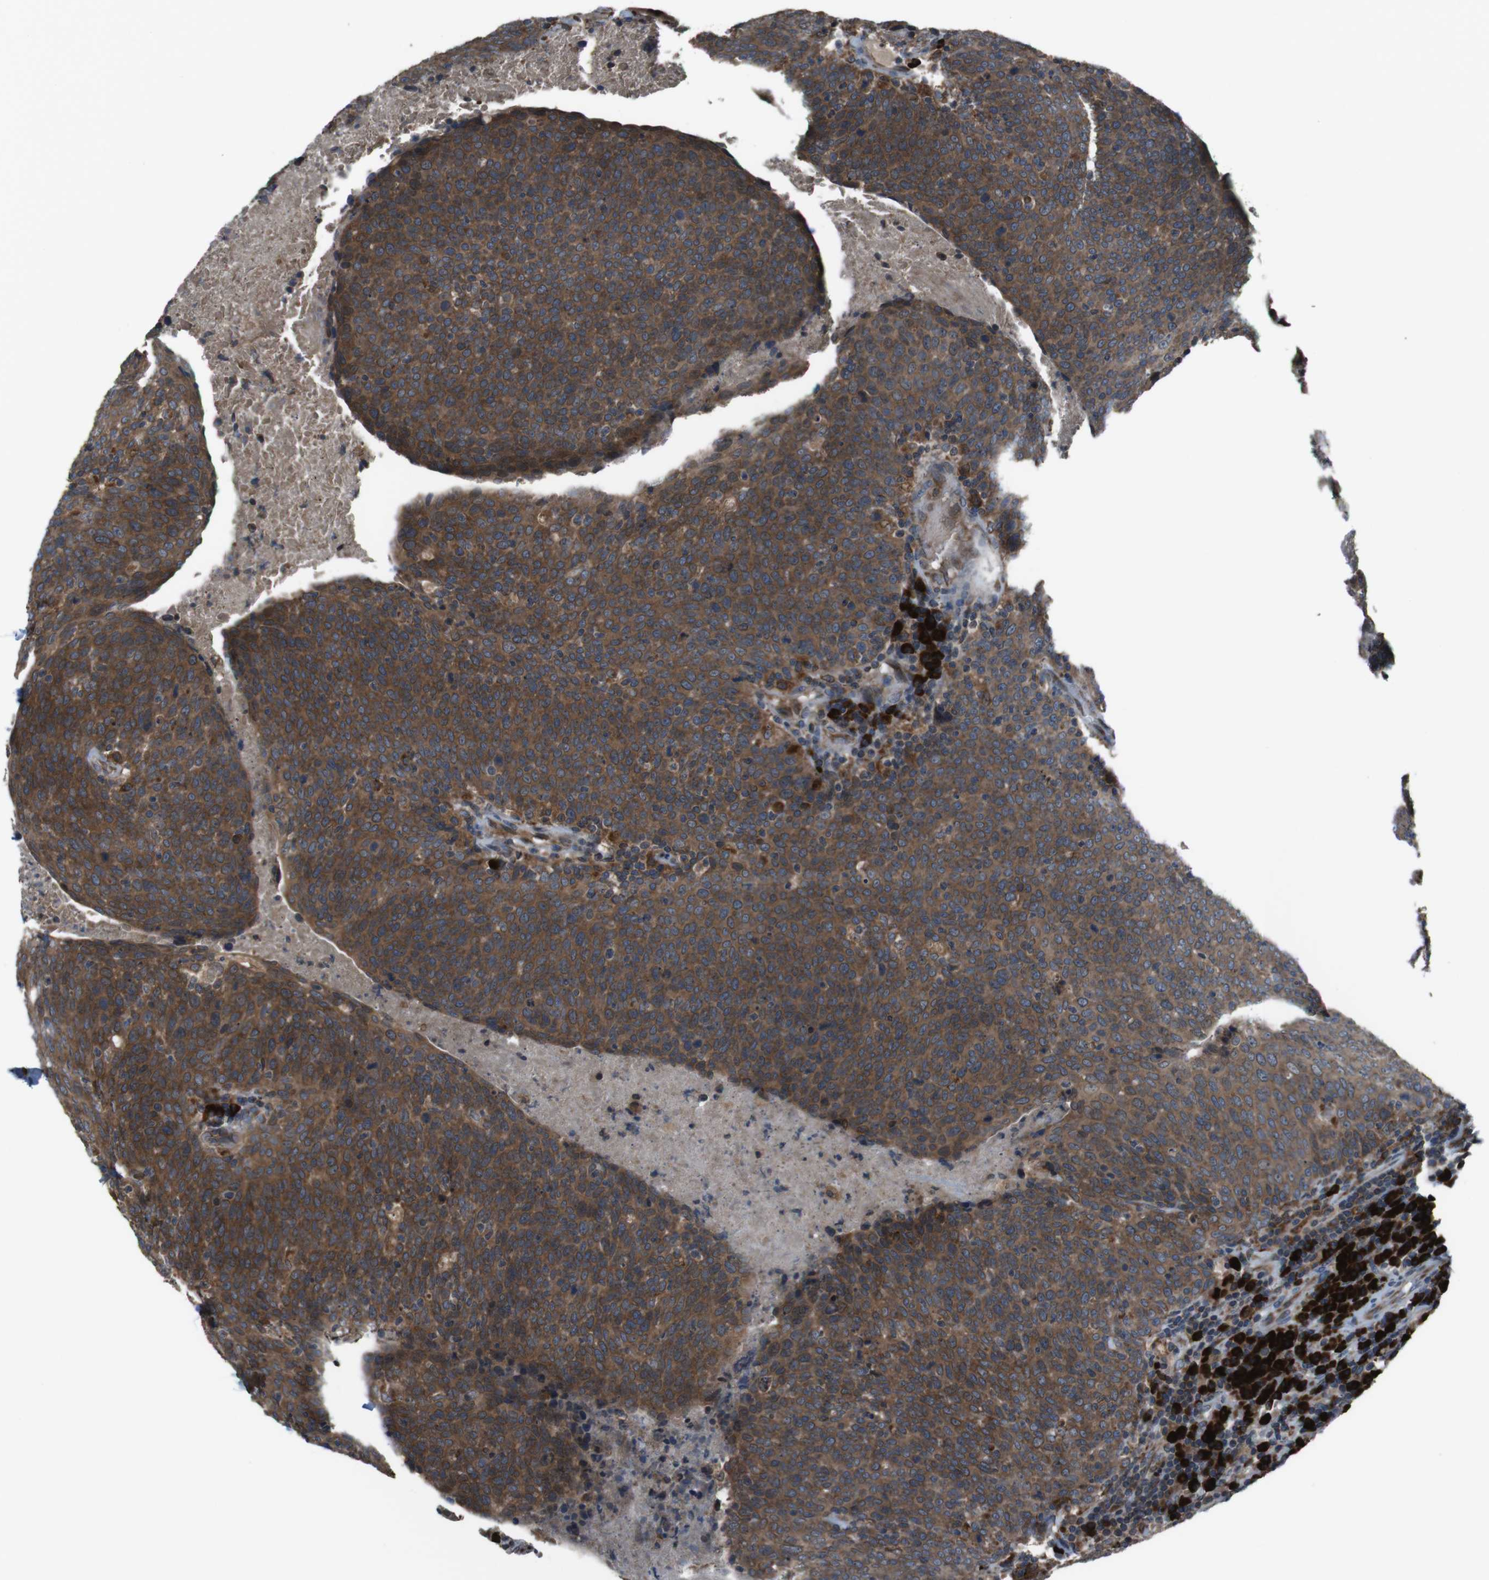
{"staining": {"intensity": "strong", "quantity": ">75%", "location": "cytoplasmic/membranous"}, "tissue": "head and neck cancer", "cell_type": "Tumor cells", "image_type": "cancer", "snomed": [{"axis": "morphology", "description": "Squamous cell carcinoma, NOS"}, {"axis": "morphology", "description": "Squamous cell carcinoma, metastatic, NOS"}, {"axis": "topography", "description": "Lymph node"}, {"axis": "topography", "description": "Head-Neck"}], "caption": "A brown stain highlights strong cytoplasmic/membranous positivity of a protein in human squamous cell carcinoma (head and neck) tumor cells. The protein is shown in brown color, while the nuclei are stained blue.", "gene": "SSR3", "patient": {"sex": "male", "age": 62}}